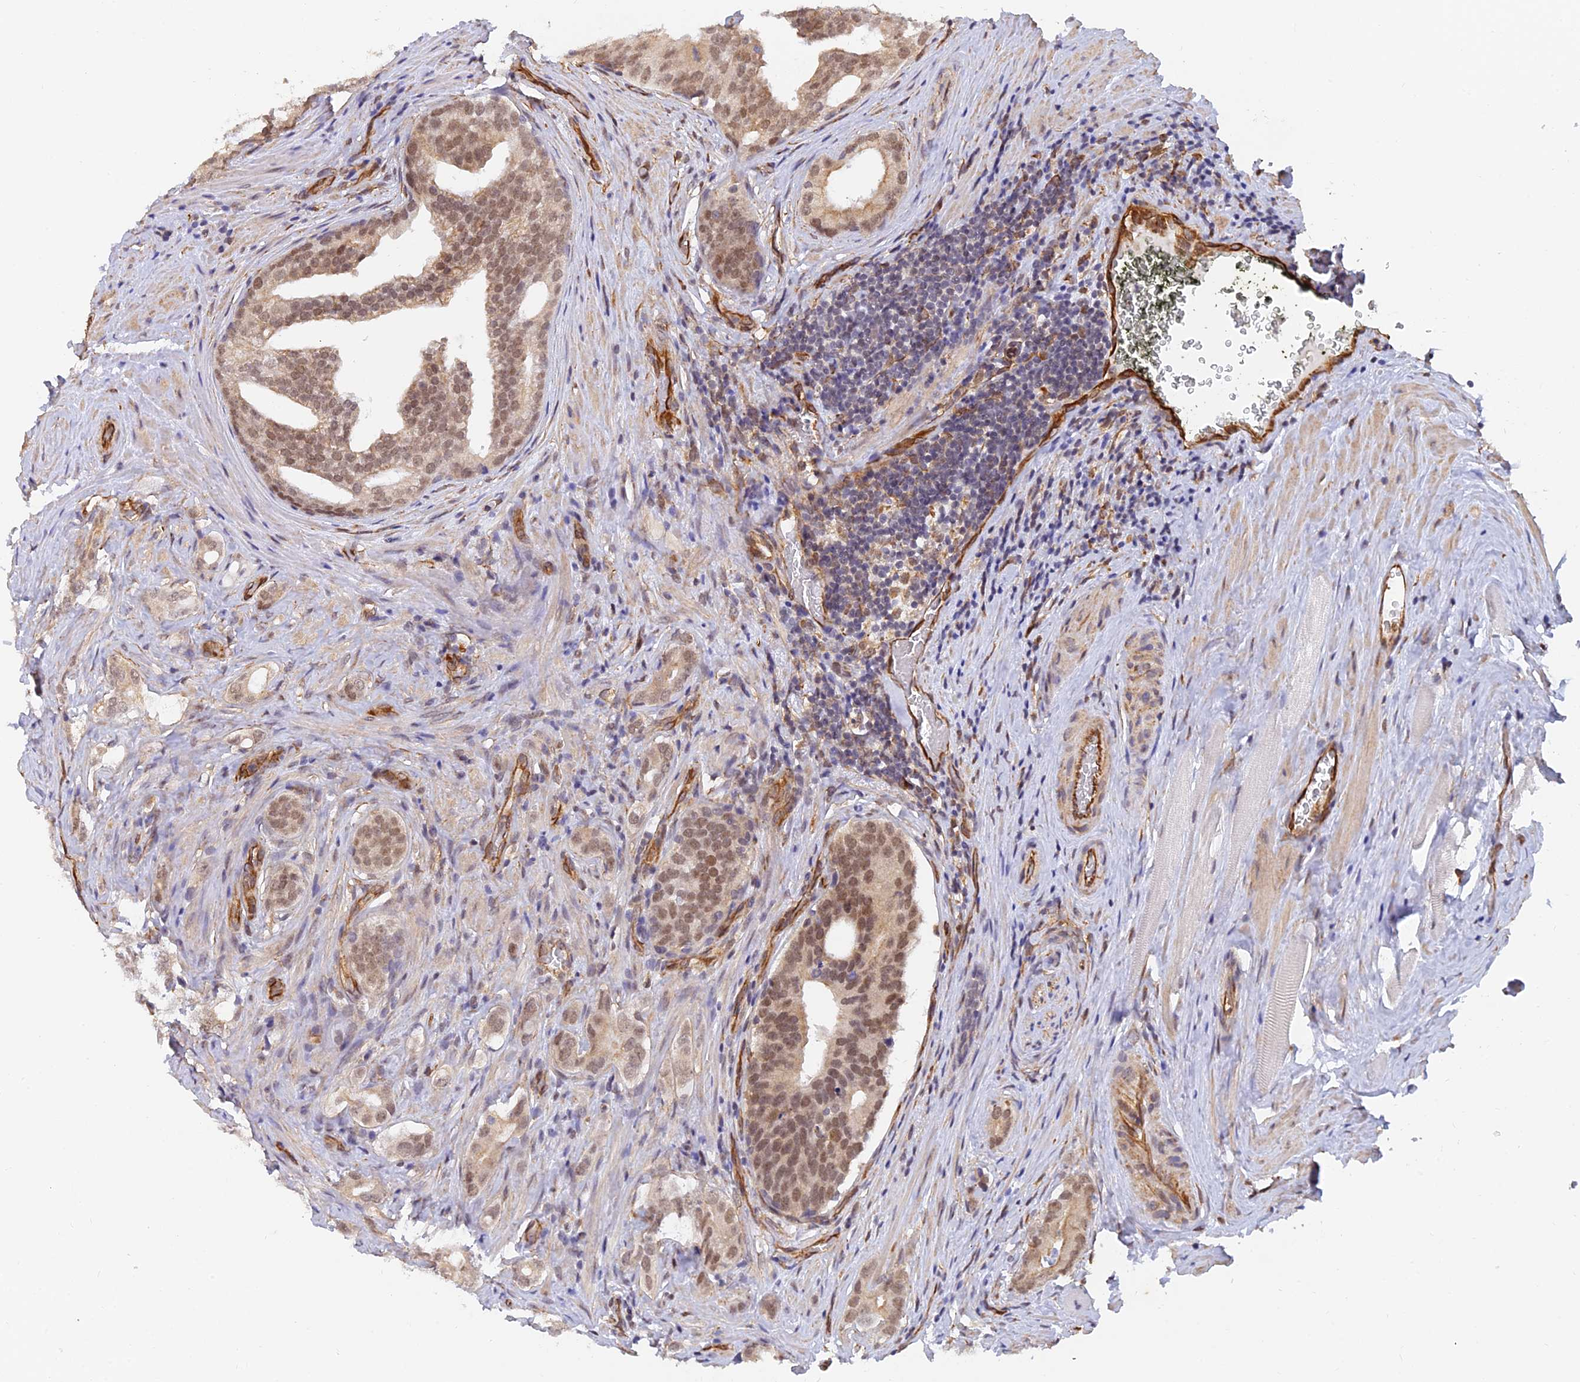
{"staining": {"intensity": "moderate", "quantity": ">75%", "location": "nuclear"}, "tissue": "prostate cancer", "cell_type": "Tumor cells", "image_type": "cancer", "snomed": [{"axis": "morphology", "description": "Adenocarcinoma, Low grade"}, {"axis": "topography", "description": "Prostate"}], "caption": "Moderate nuclear positivity for a protein is identified in approximately >75% of tumor cells of prostate cancer (low-grade adenocarcinoma) using IHC.", "gene": "PAGR1", "patient": {"sex": "male", "age": 71}}